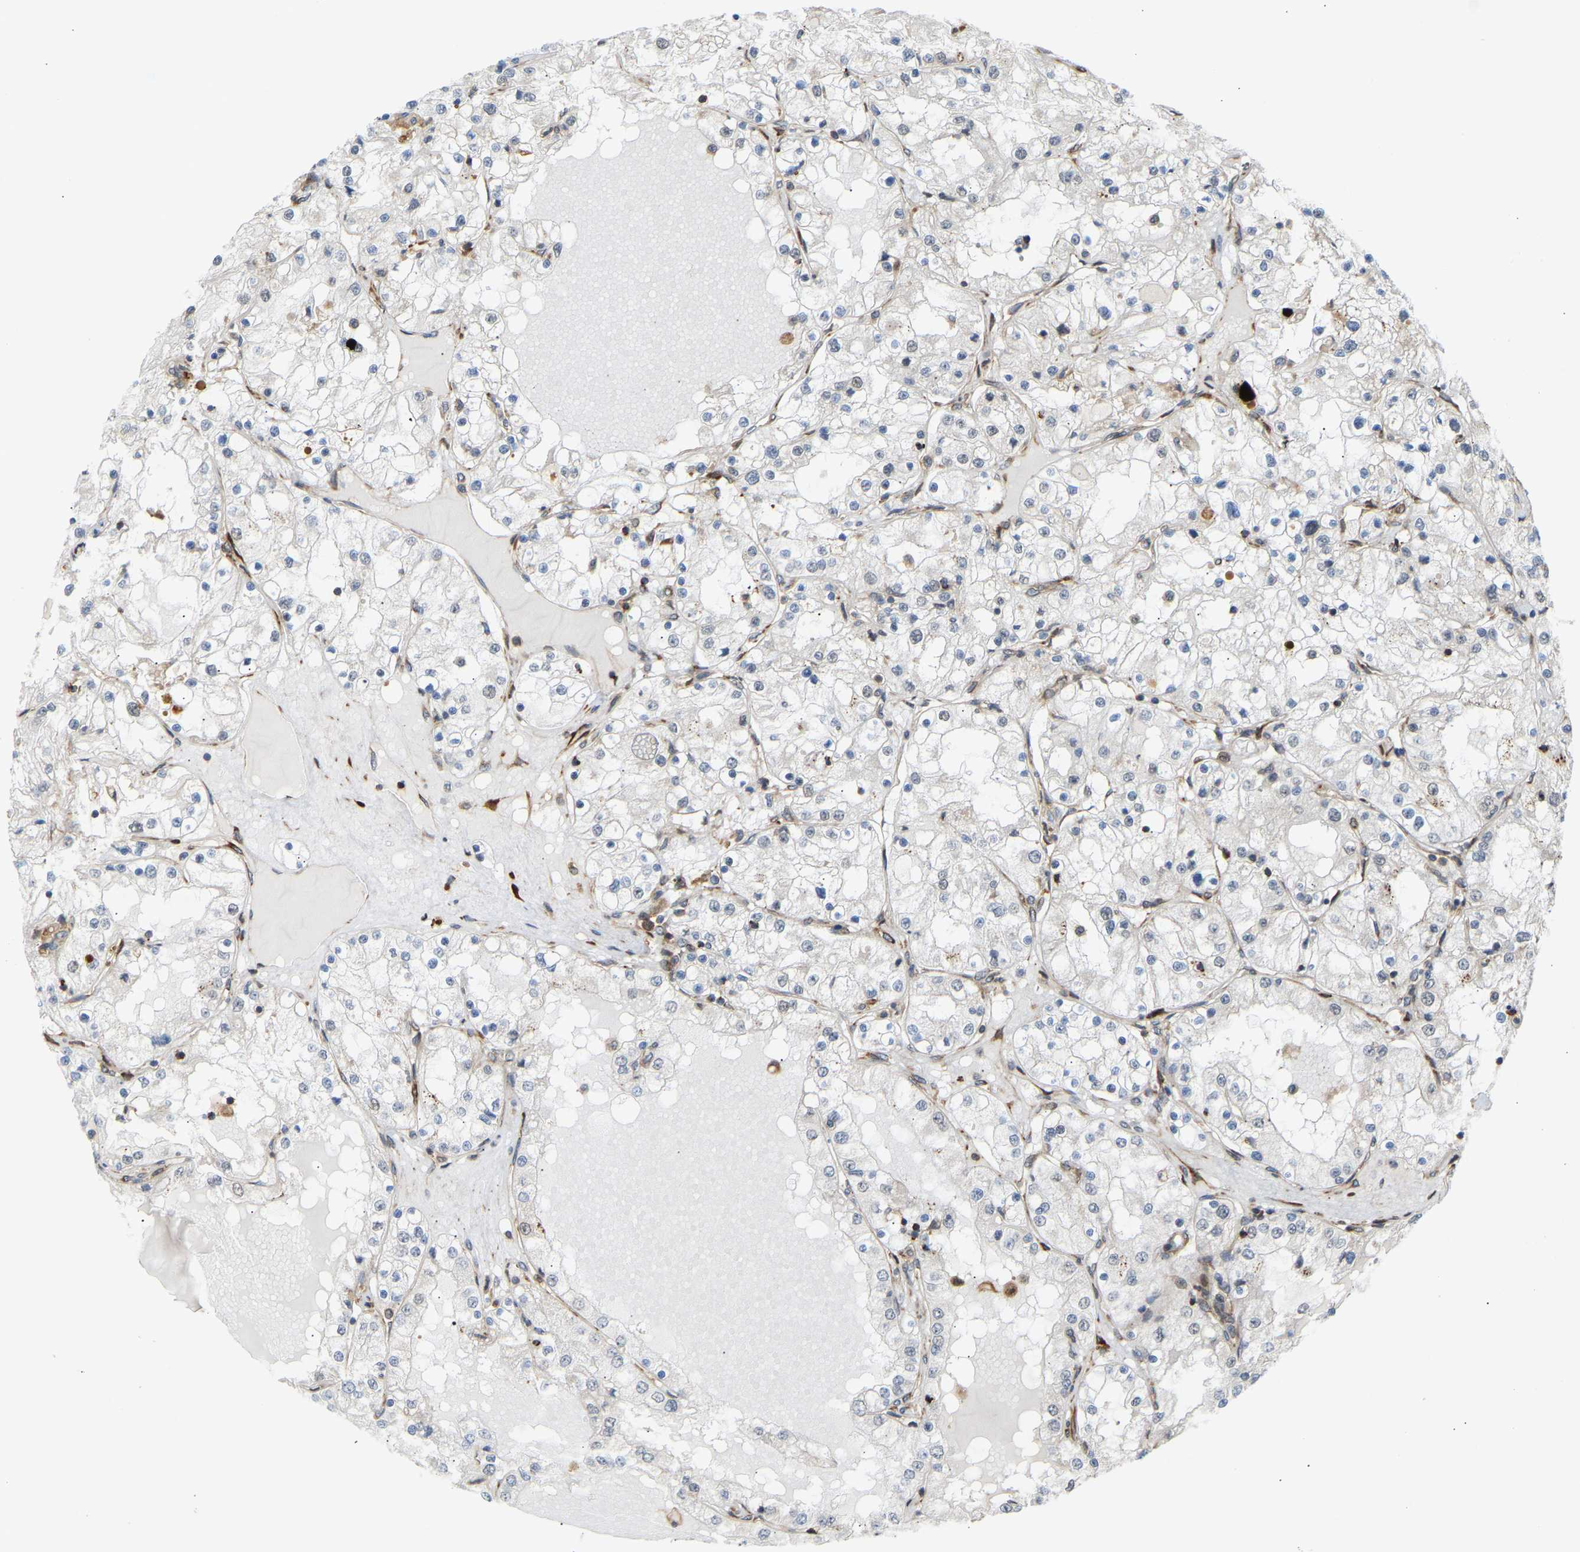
{"staining": {"intensity": "negative", "quantity": "none", "location": "none"}, "tissue": "renal cancer", "cell_type": "Tumor cells", "image_type": "cancer", "snomed": [{"axis": "morphology", "description": "Adenocarcinoma, NOS"}, {"axis": "topography", "description": "Kidney"}], "caption": "Protein analysis of renal cancer (adenocarcinoma) demonstrates no significant expression in tumor cells.", "gene": "PLCG2", "patient": {"sex": "male", "age": 68}}